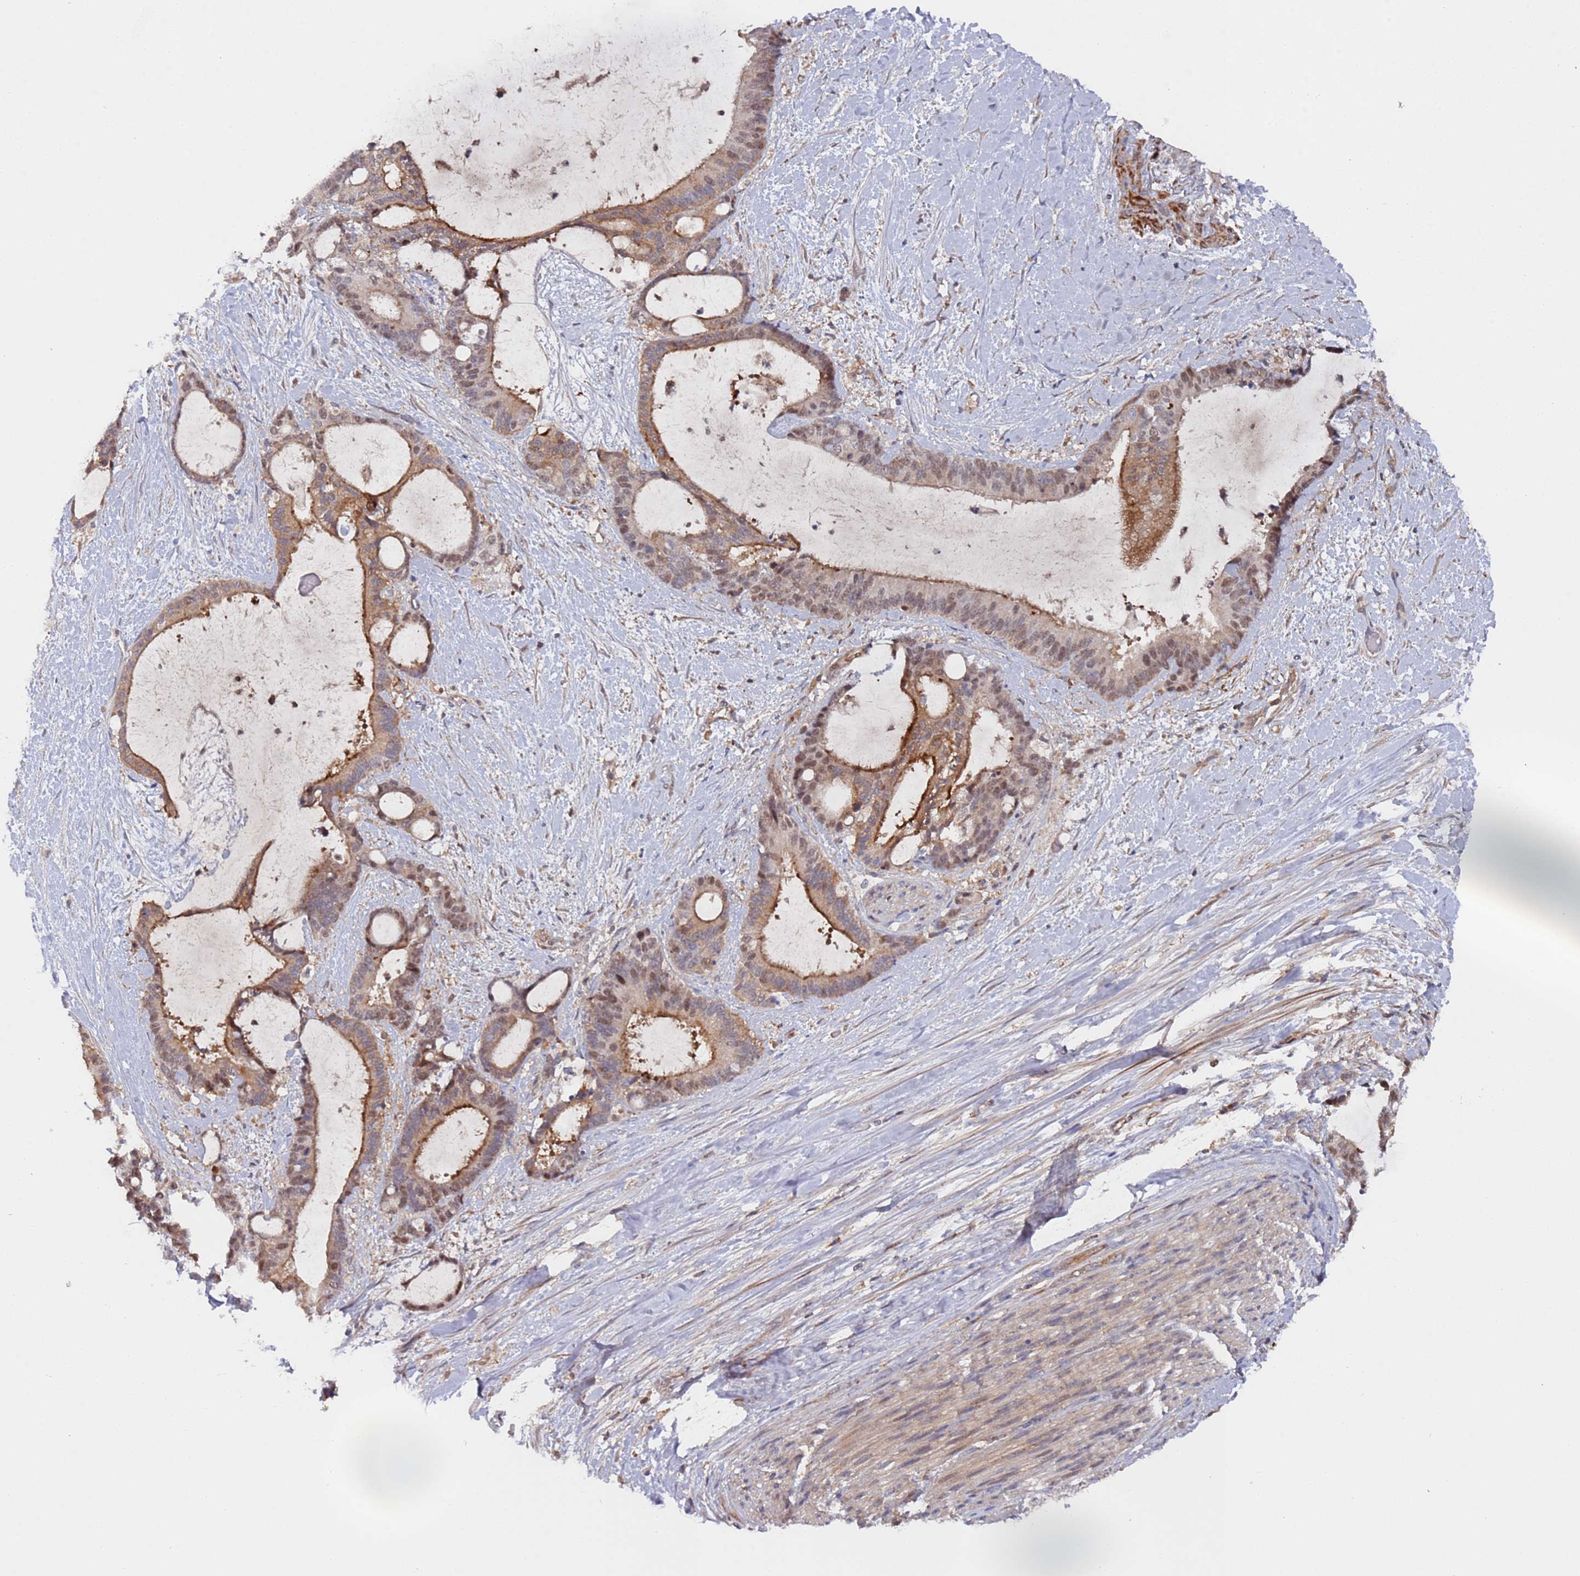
{"staining": {"intensity": "moderate", "quantity": ">75%", "location": "cytoplasmic/membranous,nuclear"}, "tissue": "liver cancer", "cell_type": "Tumor cells", "image_type": "cancer", "snomed": [{"axis": "morphology", "description": "Normal tissue, NOS"}, {"axis": "morphology", "description": "Cholangiocarcinoma"}, {"axis": "topography", "description": "Liver"}, {"axis": "topography", "description": "Peripheral nerve tissue"}], "caption": "DAB immunohistochemical staining of cholangiocarcinoma (liver) demonstrates moderate cytoplasmic/membranous and nuclear protein positivity in about >75% of tumor cells. (DAB (3,3'-diaminobenzidine) IHC, brown staining for protein, blue staining for nuclei).", "gene": "DDX60", "patient": {"sex": "female", "age": 73}}